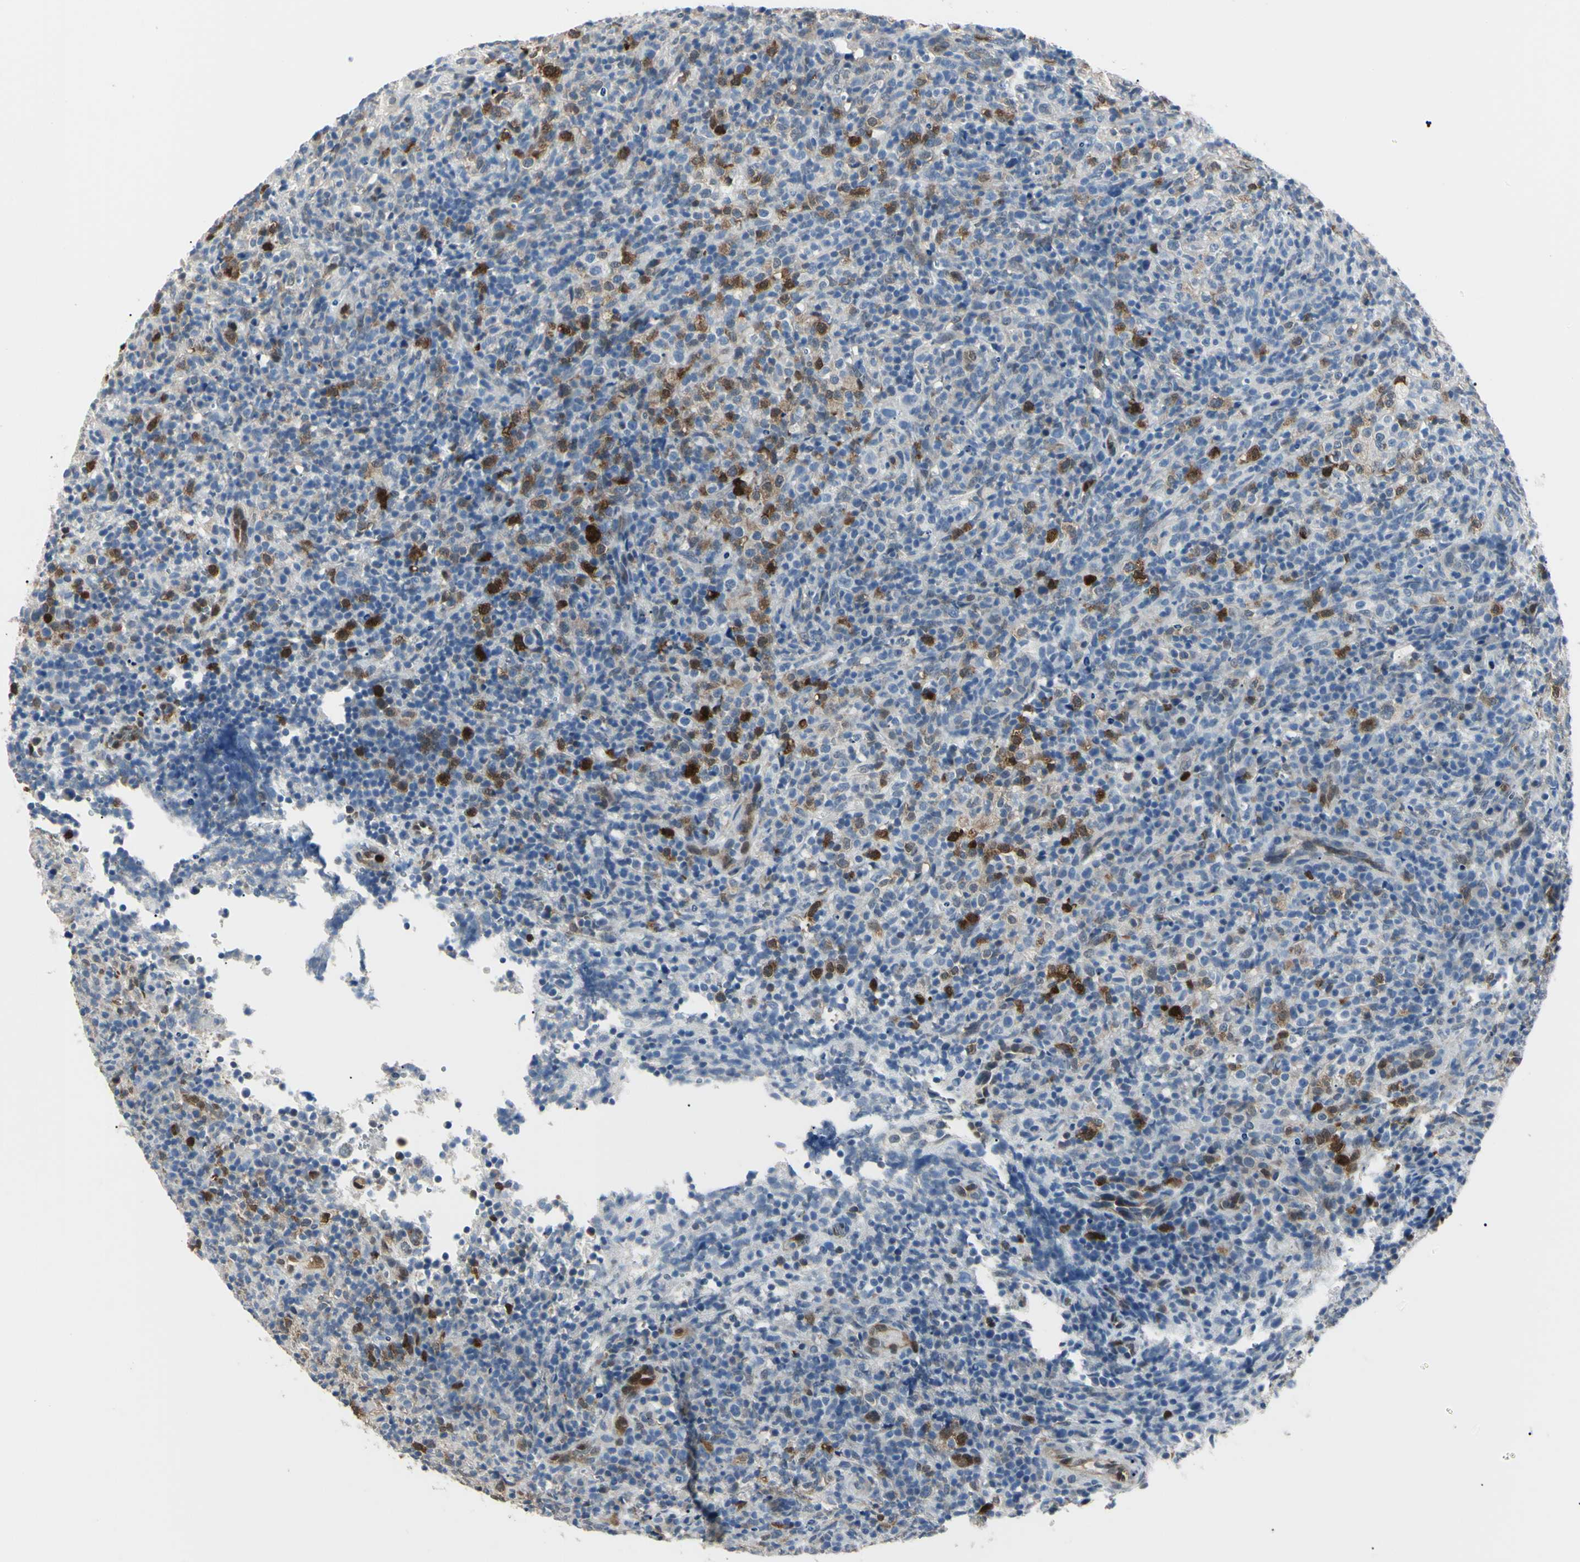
{"staining": {"intensity": "strong", "quantity": "<25%", "location": "cytoplasmic/membranous,nuclear"}, "tissue": "lymphoma", "cell_type": "Tumor cells", "image_type": "cancer", "snomed": [{"axis": "morphology", "description": "Malignant lymphoma, non-Hodgkin's type, High grade"}, {"axis": "topography", "description": "Lymph node"}], "caption": "Immunohistochemical staining of human lymphoma shows medium levels of strong cytoplasmic/membranous and nuclear expression in about <25% of tumor cells.", "gene": "AKR1C3", "patient": {"sex": "female", "age": 76}}